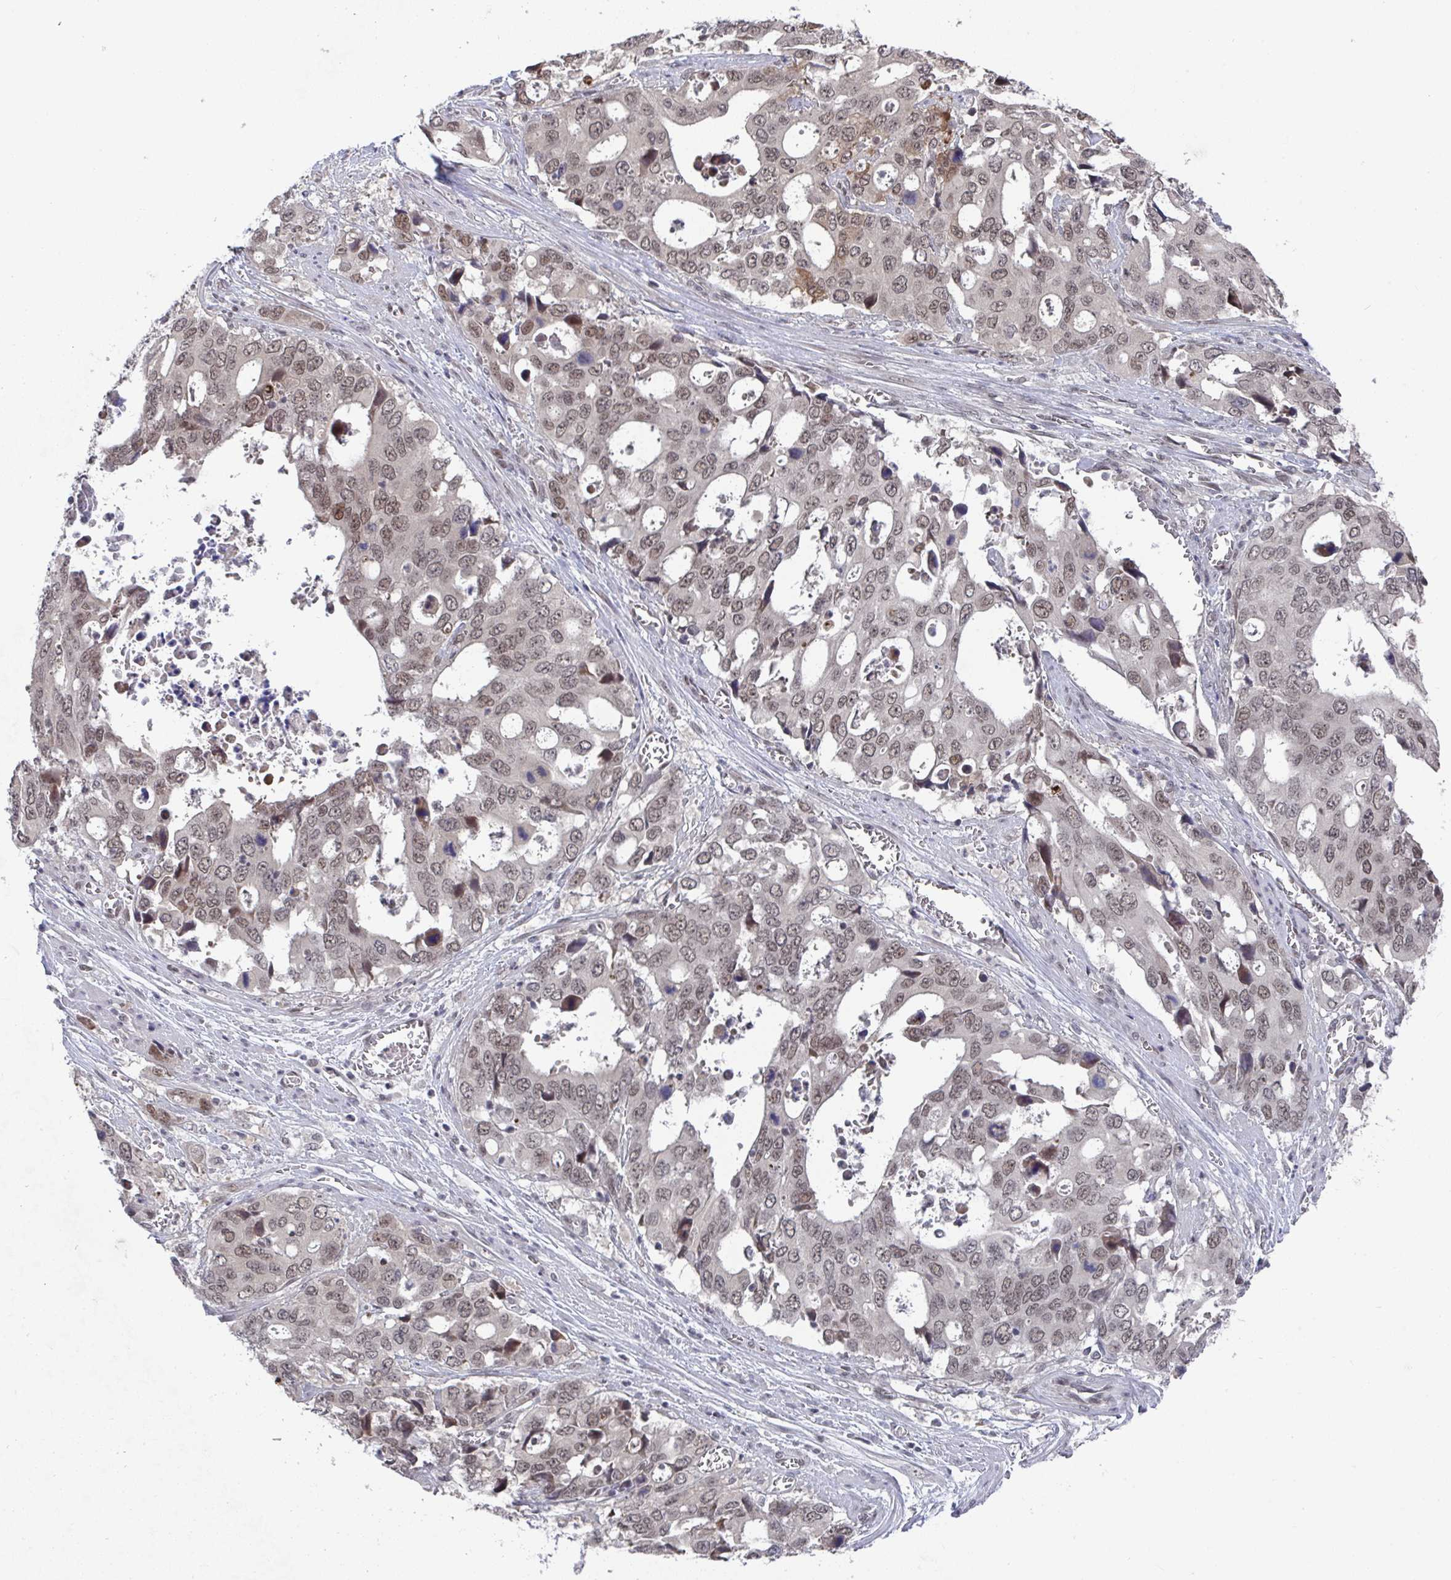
{"staining": {"intensity": "weak", "quantity": ">75%", "location": "nuclear"}, "tissue": "stomach cancer", "cell_type": "Tumor cells", "image_type": "cancer", "snomed": [{"axis": "morphology", "description": "Adenocarcinoma, NOS"}, {"axis": "topography", "description": "Stomach, upper"}], "caption": "Tumor cells show low levels of weak nuclear expression in about >75% of cells in human stomach cancer (adenocarcinoma). The protein is stained brown, and the nuclei are stained in blue (DAB IHC with brightfield microscopy, high magnification).", "gene": "JMJD1C", "patient": {"sex": "male", "age": 74}}